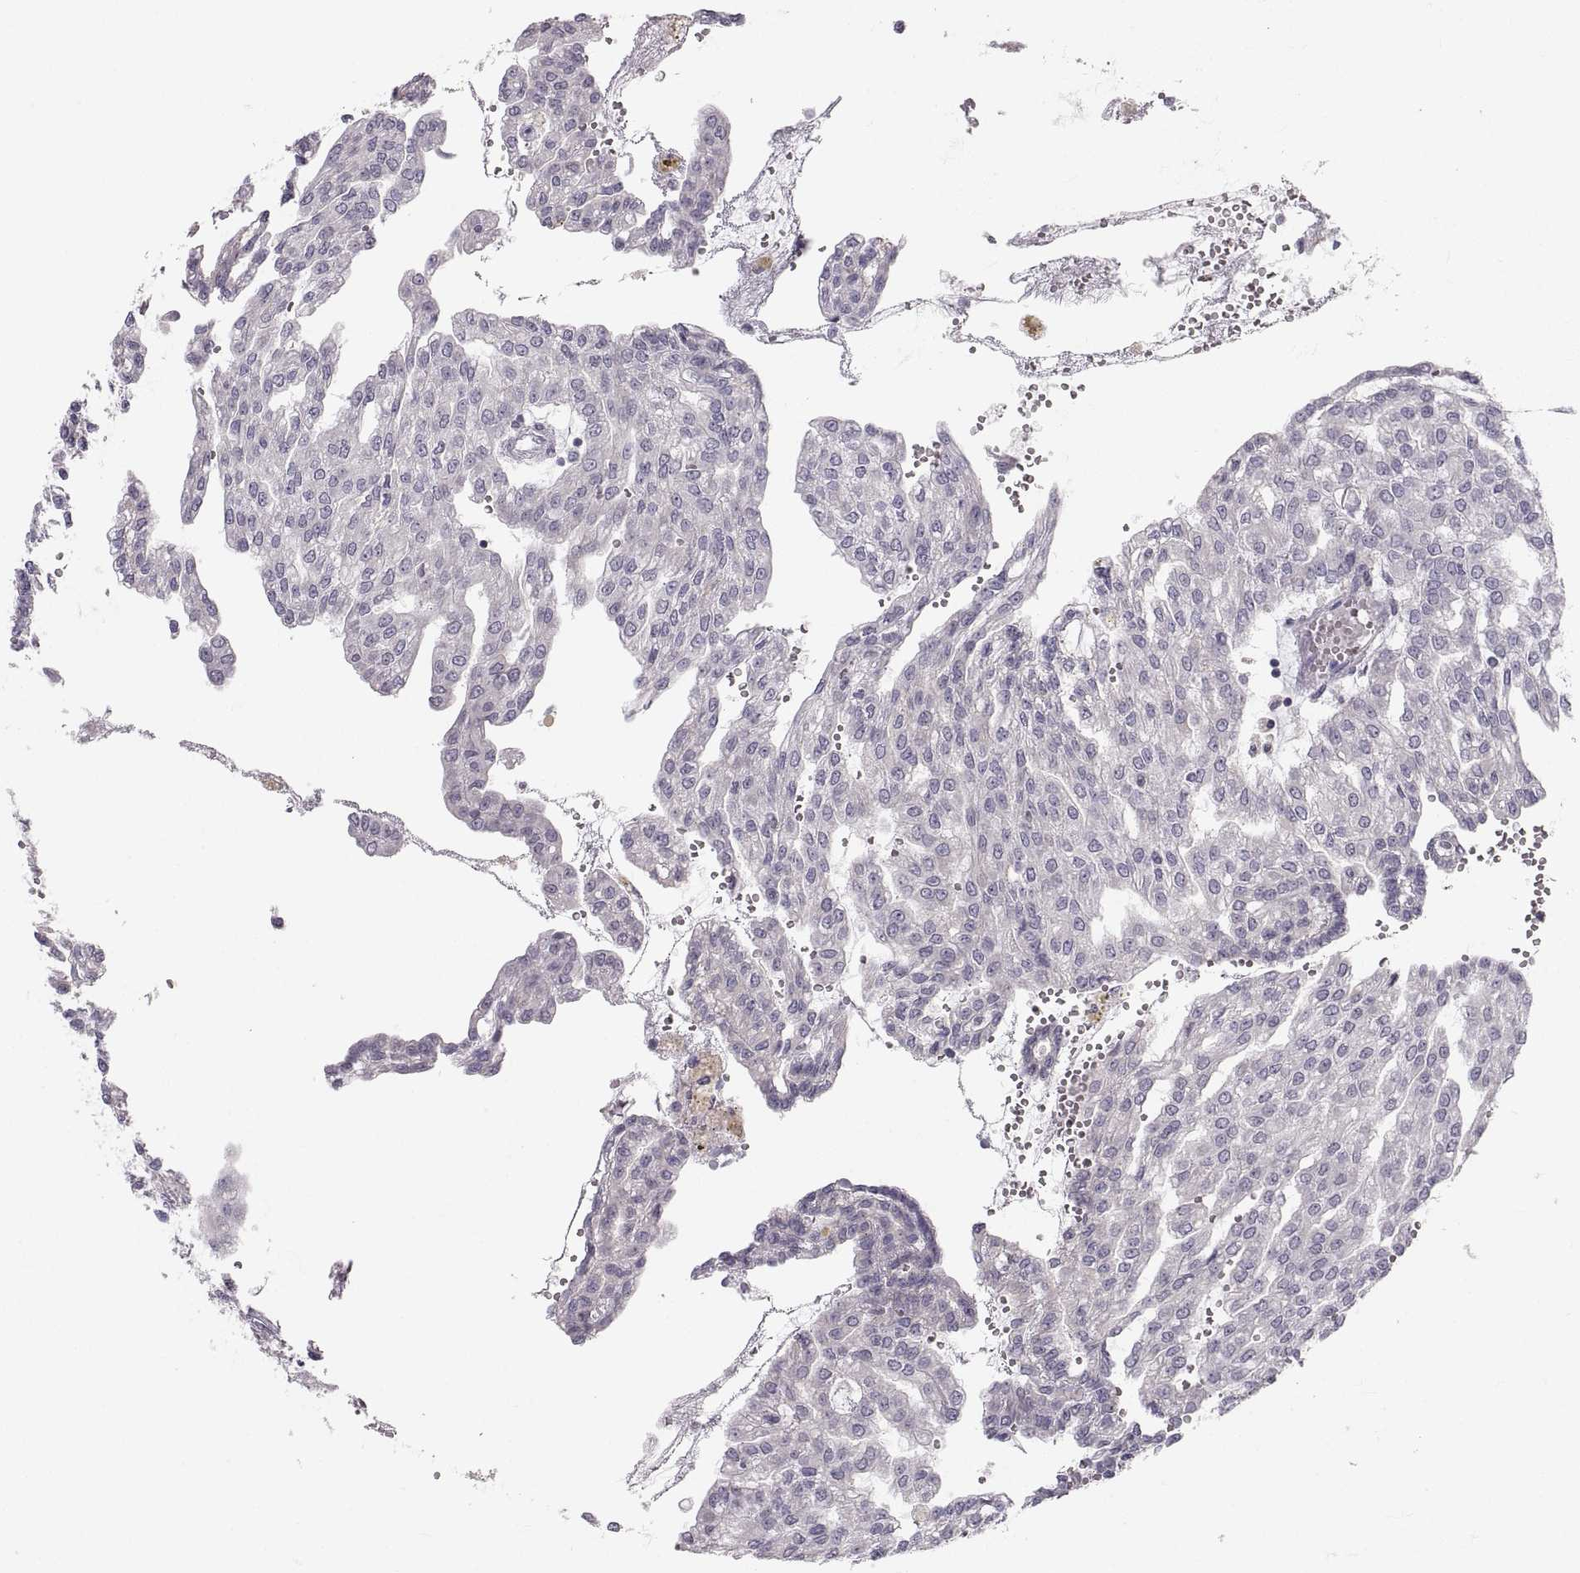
{"staining": {"intensity": "negative", "quantity": "none", "location": "none"}, "tissue": "renal cancer", "cell_type": "Tumor cells", "image_type": "cancer", "snomed": [{"axis": "morphology", "description": "Adenocarcinoma, NOS"}, {"axis": "topography", "description": "Kidney"}], "caption": "Immunohistochemical staining of human renal cancer (adenocarcinoma) reveals no significant staining in tumor cells.", "gene": "ZNF185", "patient": {"sex": "male", "age": 63}}